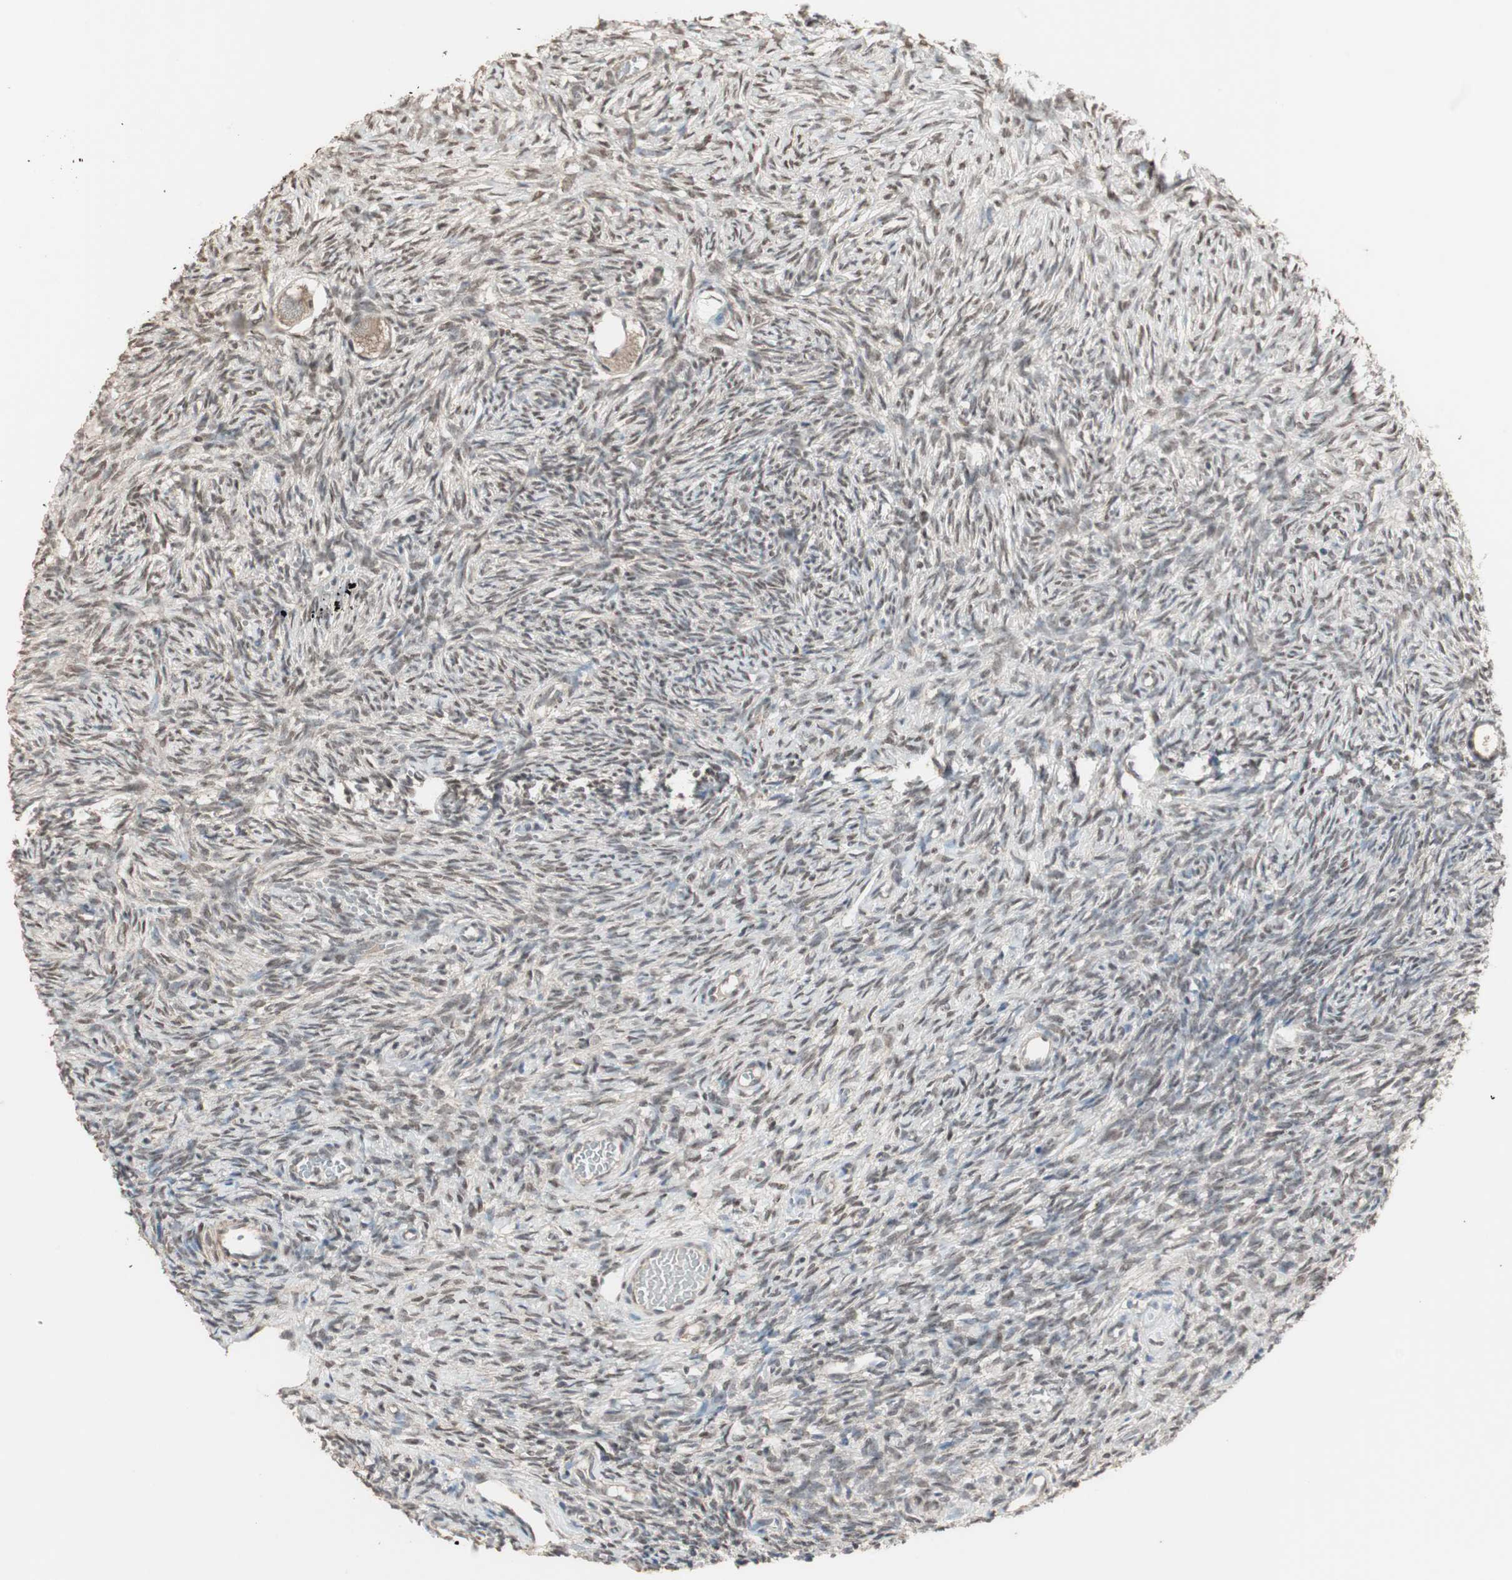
{"staining": {"intensity": "moderate", "quantity": ">75%", "location": "nuclear"}, "tissue": "ovary", "cell_type": "Follicle cells", "image_type": "normal", "snomed": [{"axis": "morphology", "description": "Normal tissue, NOS"}, {"axis": "topography", "description": "Ovary"}], "caption": "The micrograph exhibits a brown stain indicating the presence of a protein in the nuclear of follicle cells in ovary.", "gene": "ZHX2", "patient": {"sex": "female", "age": 35}}